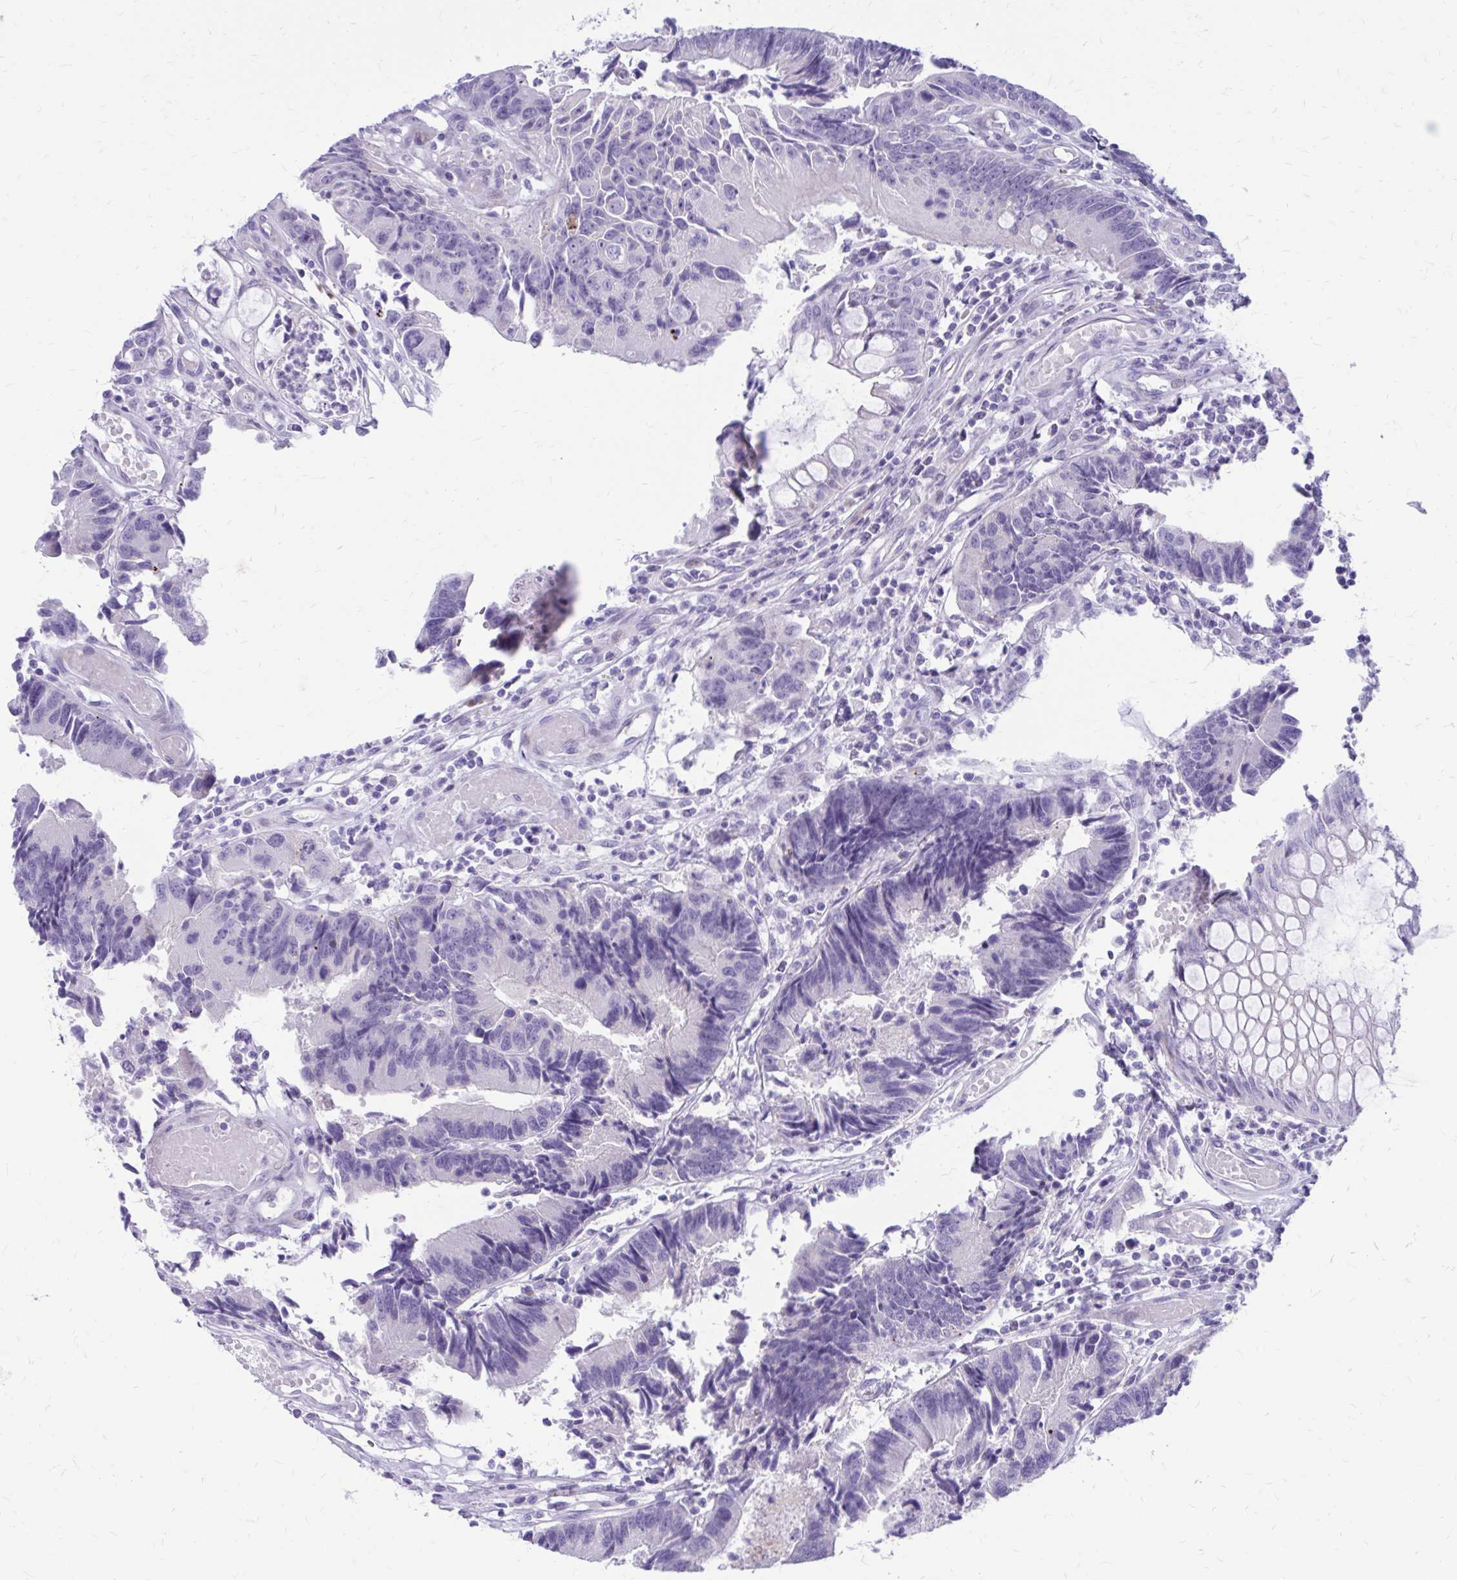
{"staining": {"intensity": "negative", "quantity": "none", "location": "none"}, "tissue": "colorectal cancer", "cell_type": "Tumor cells", "image_type": "cancer", "snomed": [{"axis": "morphology", "description": "Adenocarcinoma, NOS"}, {"axis": "topography", "description": "Colon"}], "caption": "Immunohistochemistry (IHC) of human adenocarcinoma (colorectal) demonstrates no staining in tumor cells. (Stains: DAB (3,3'-diaminobenzidine) IHC with hematoxylin counter stain, Microscopy: brightfield microscopy at high magnification).", "gene": "LCN15", "patient": {"sex": "female", "age": 67}}